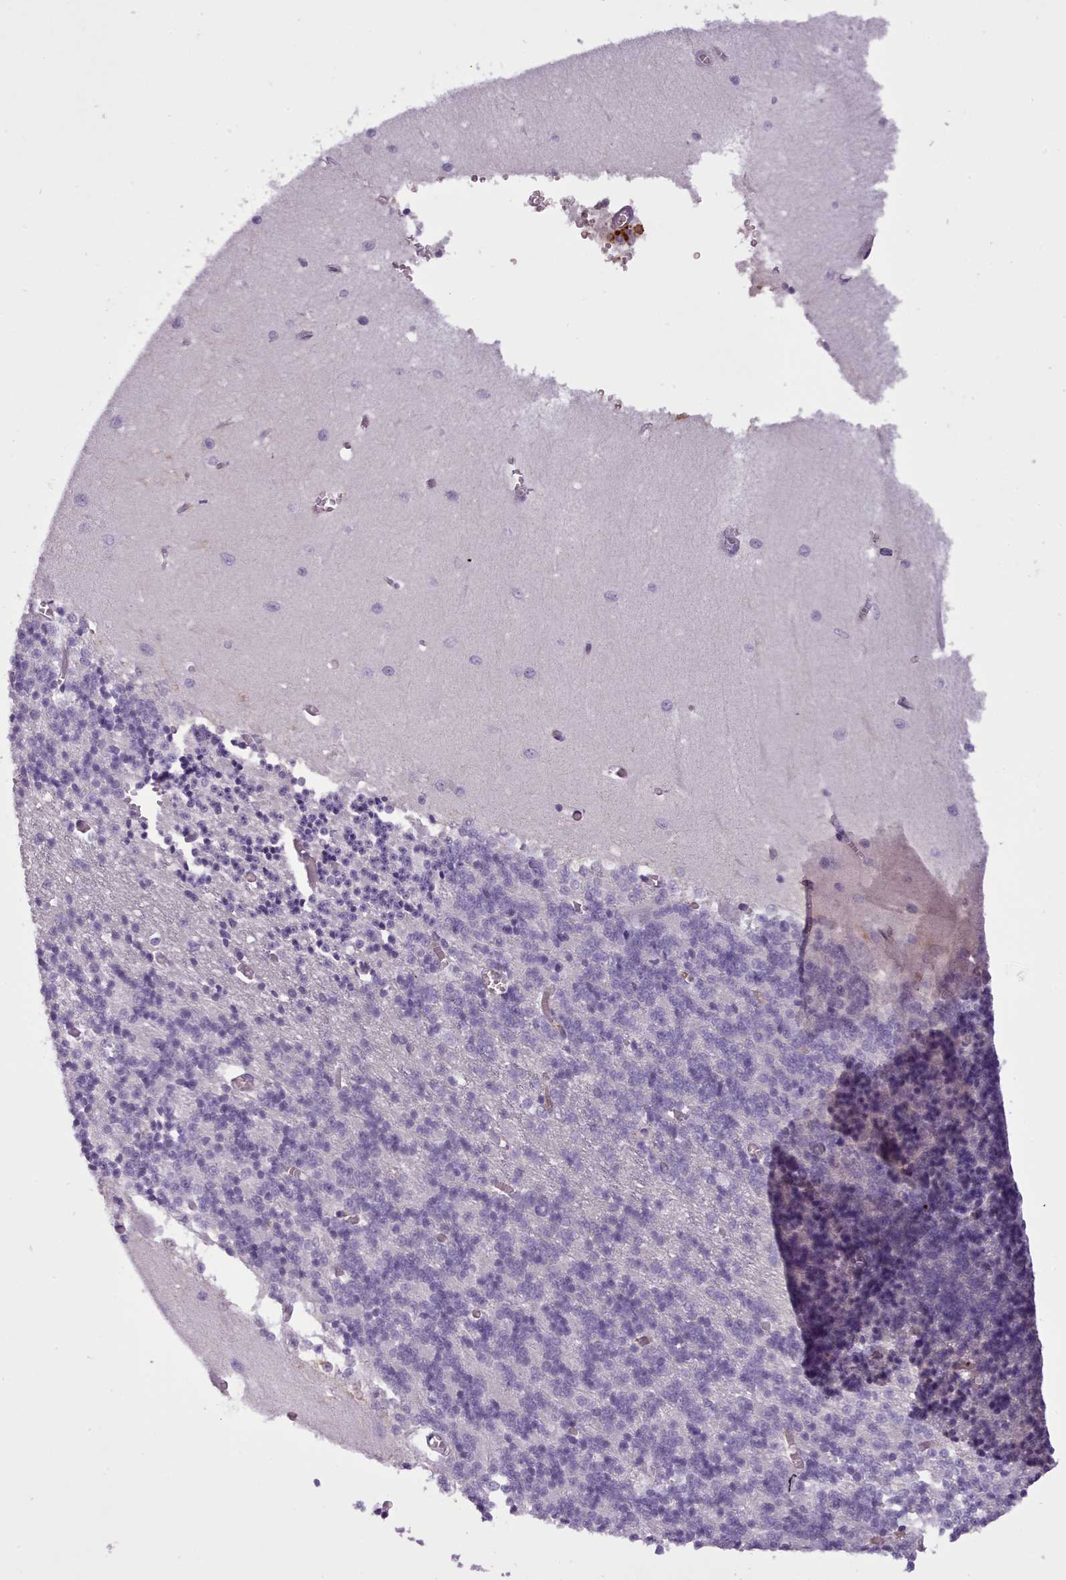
{"staining": {"intensity": "negative", "quantity": "none", "location": "none"}, "tissue": "cerebellum", "cell_type": "Cells in granular layer", "image_type": "normal", "snomed": [{"axis": "morphology", "description": "Normal tissue, NOS"}, {"axis": "topography", "description": "Cerebellum"}], "caption": "High power microscopy histopathology image of an IHC image of unremarkable cerebellum, revealing no significant expression in cells in granular layer. (DAB immunohistochemistry visualized using brightfield microscopy, high magnification).", "gene": "NDST2", "patient": {"sex": "male", "age": 37}}